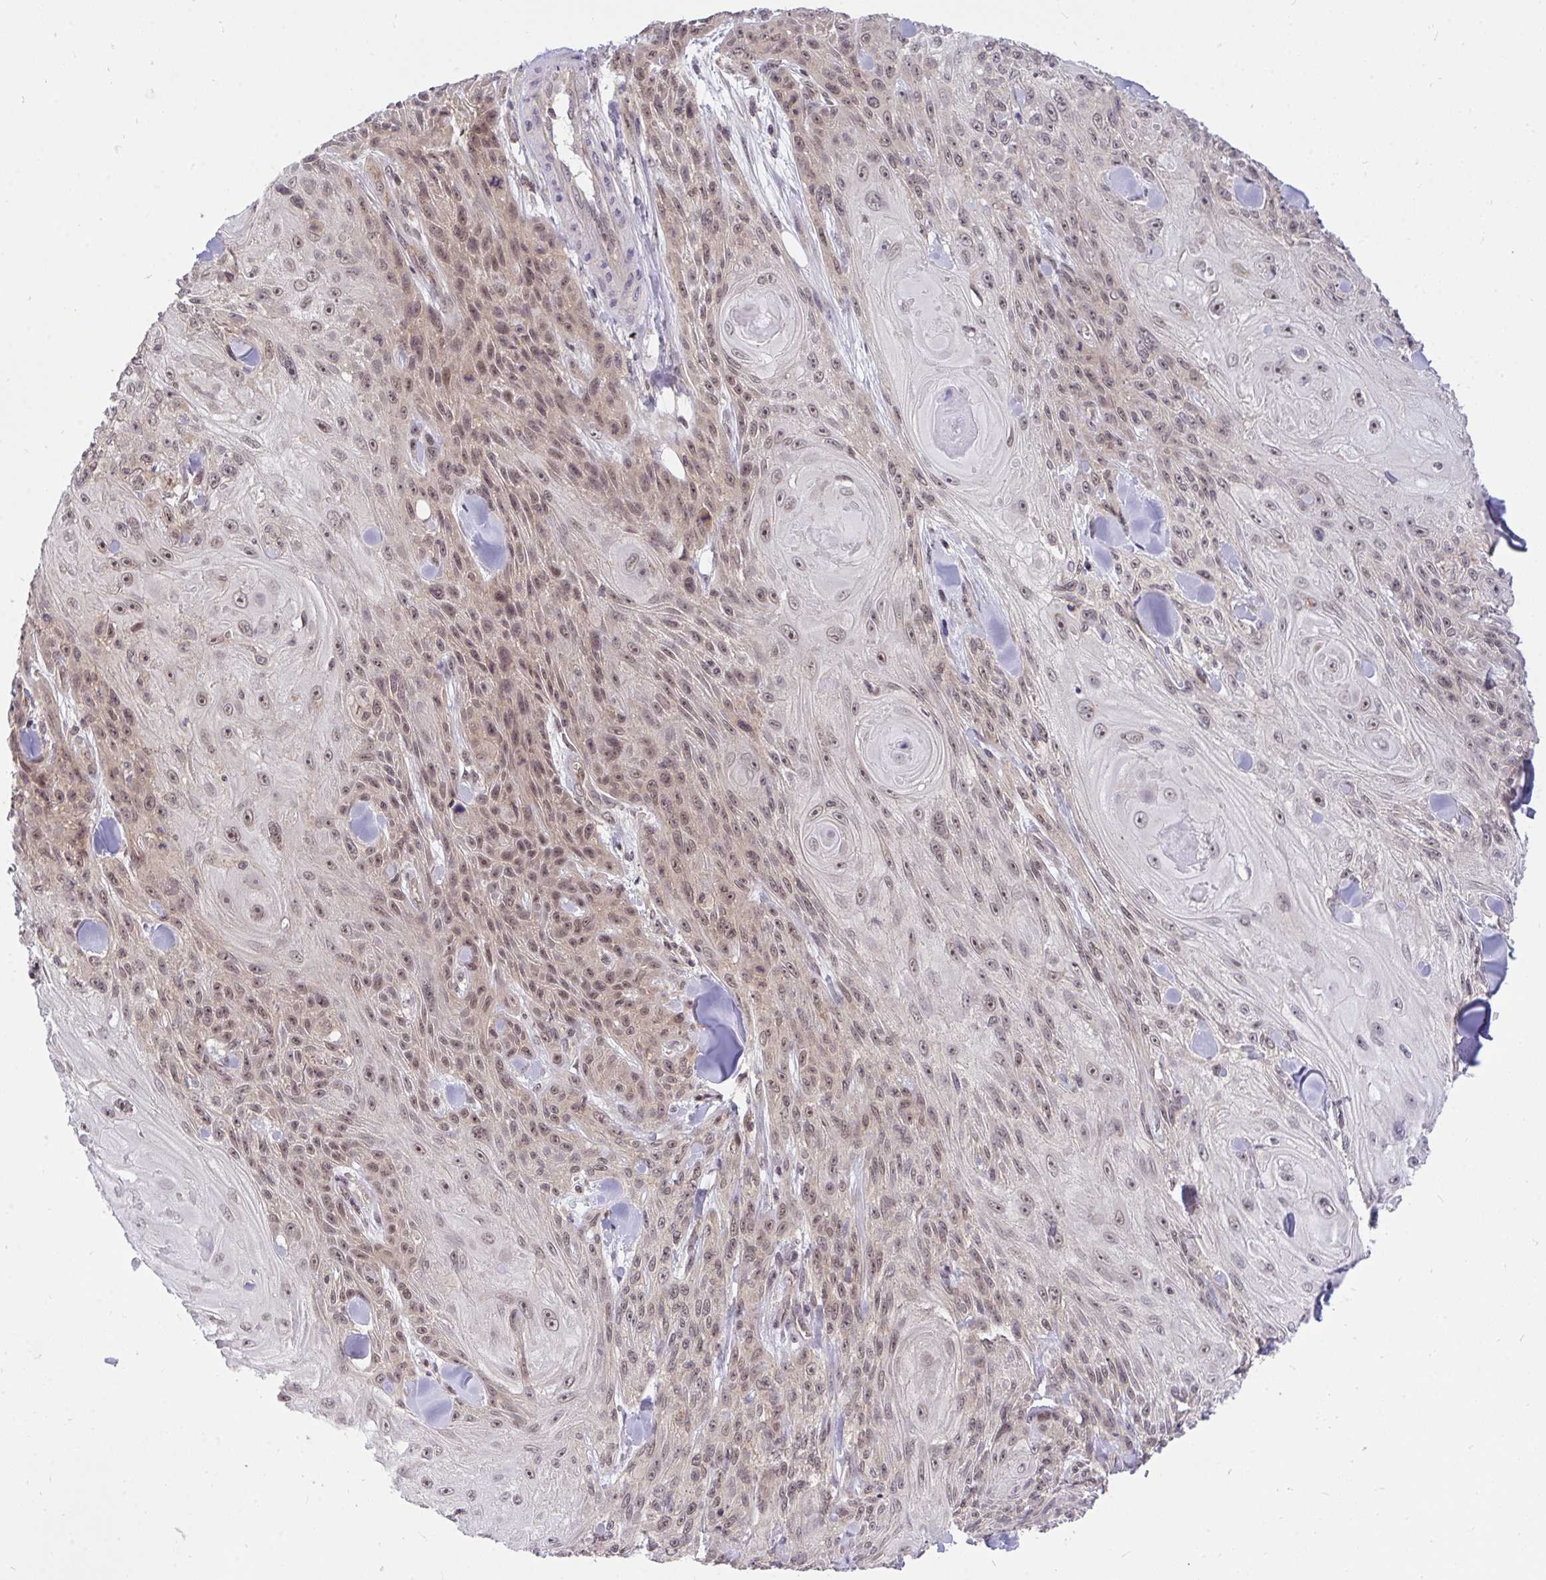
{"staining": {"intensity": "moderate", "quantity": "25%-75%", "location": "nuclear"}, "tissue": "skin cancer", "cell_type": "Tumor cells", "image_type": "cancer", "snomed": [{"axis": "morphology", "description": "Squamous cell carcinoma, NOS"}, {"axis": "topography", "description": "Skin"}], "caption": "Immunohistochemical staining of skin cancer shows moderate nuclear protein positivity in about 25%-75% of tumor cells.", "gene": "PPP1CA", "patient": {"sex": "male", "age": 88}}